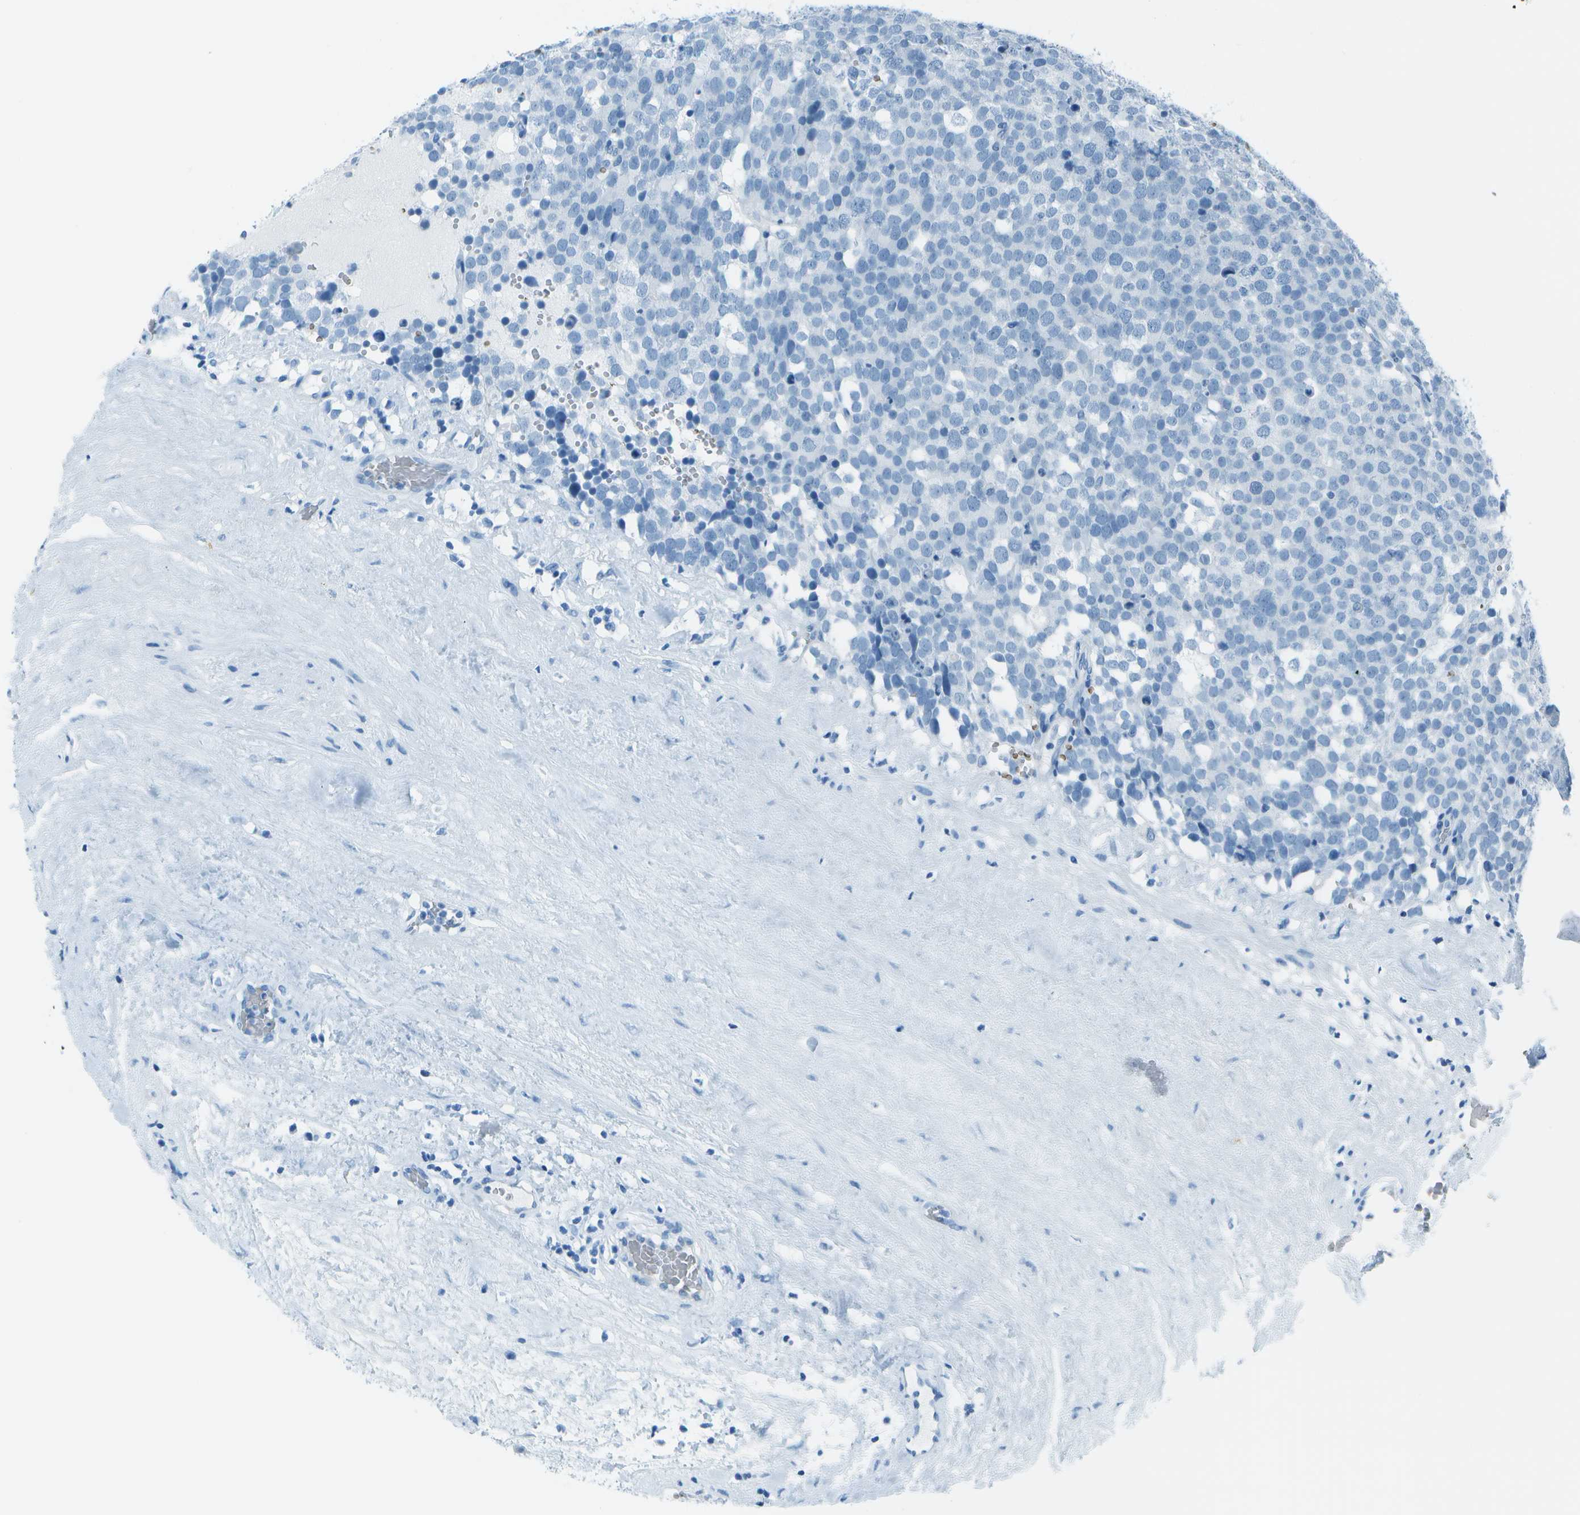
{"staining": {"intensity": "negative", "quantity": "none", "location": "none"}, "tissue": "testis cancer", "cell_type": "Tumor cells", "image_type": "cancer", "snomed": [{"axis": "morphology", "description": "Seminoma, NOS"}, {"axis": "topography", "description": "Testis"}], "caption": "DAB (3,3'-diaminobenzidine) immunohistochemical staining of human testis cancer displays no significant expression in tumor cells. (Stains: DAB (3,3'-diaminobenzidine) IHC with hematoxylin counter stain, Microscopy: brightfield microscopy at high magnification).", "gene": "ASL", "patient": {"sex": "male", "age": 71}}